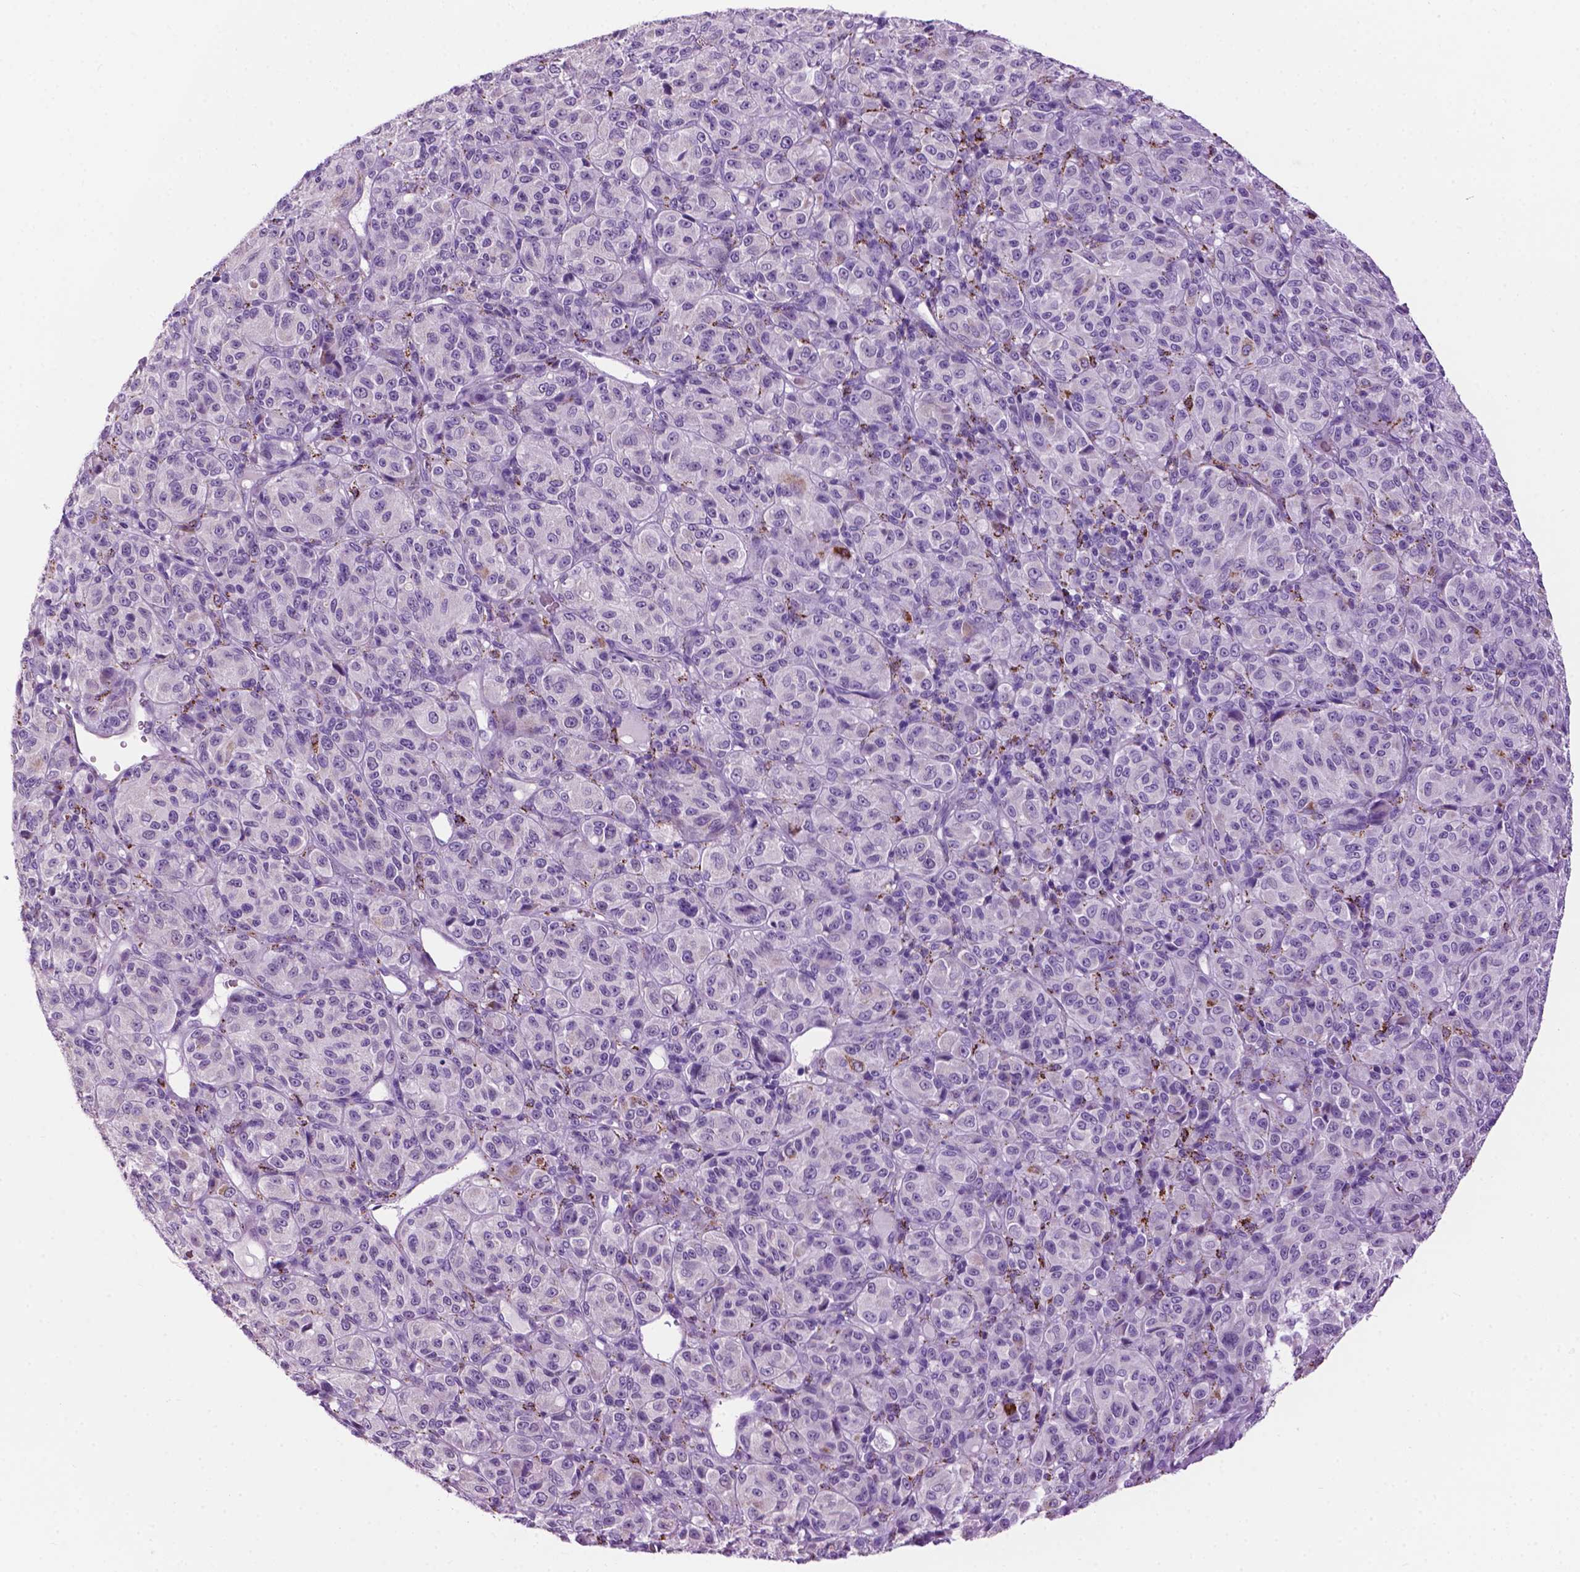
{"staining": {"intensity": "negative", "quantity": "none", "location": "none"}, "tissue": "melanoma", "cell_type": "Tumor cells", "image_type": "cancer", "snomed": [{"axis": "morphology", "description": "Malignant melanoma, Metastatic site"}, {"axis": "topography", "description": "Brain"}], "caption": "Tumor cells show no significant protein staining in melanoma.", "gene": "TMEM132E", "patient": {"sex": "female", "age": 56}}